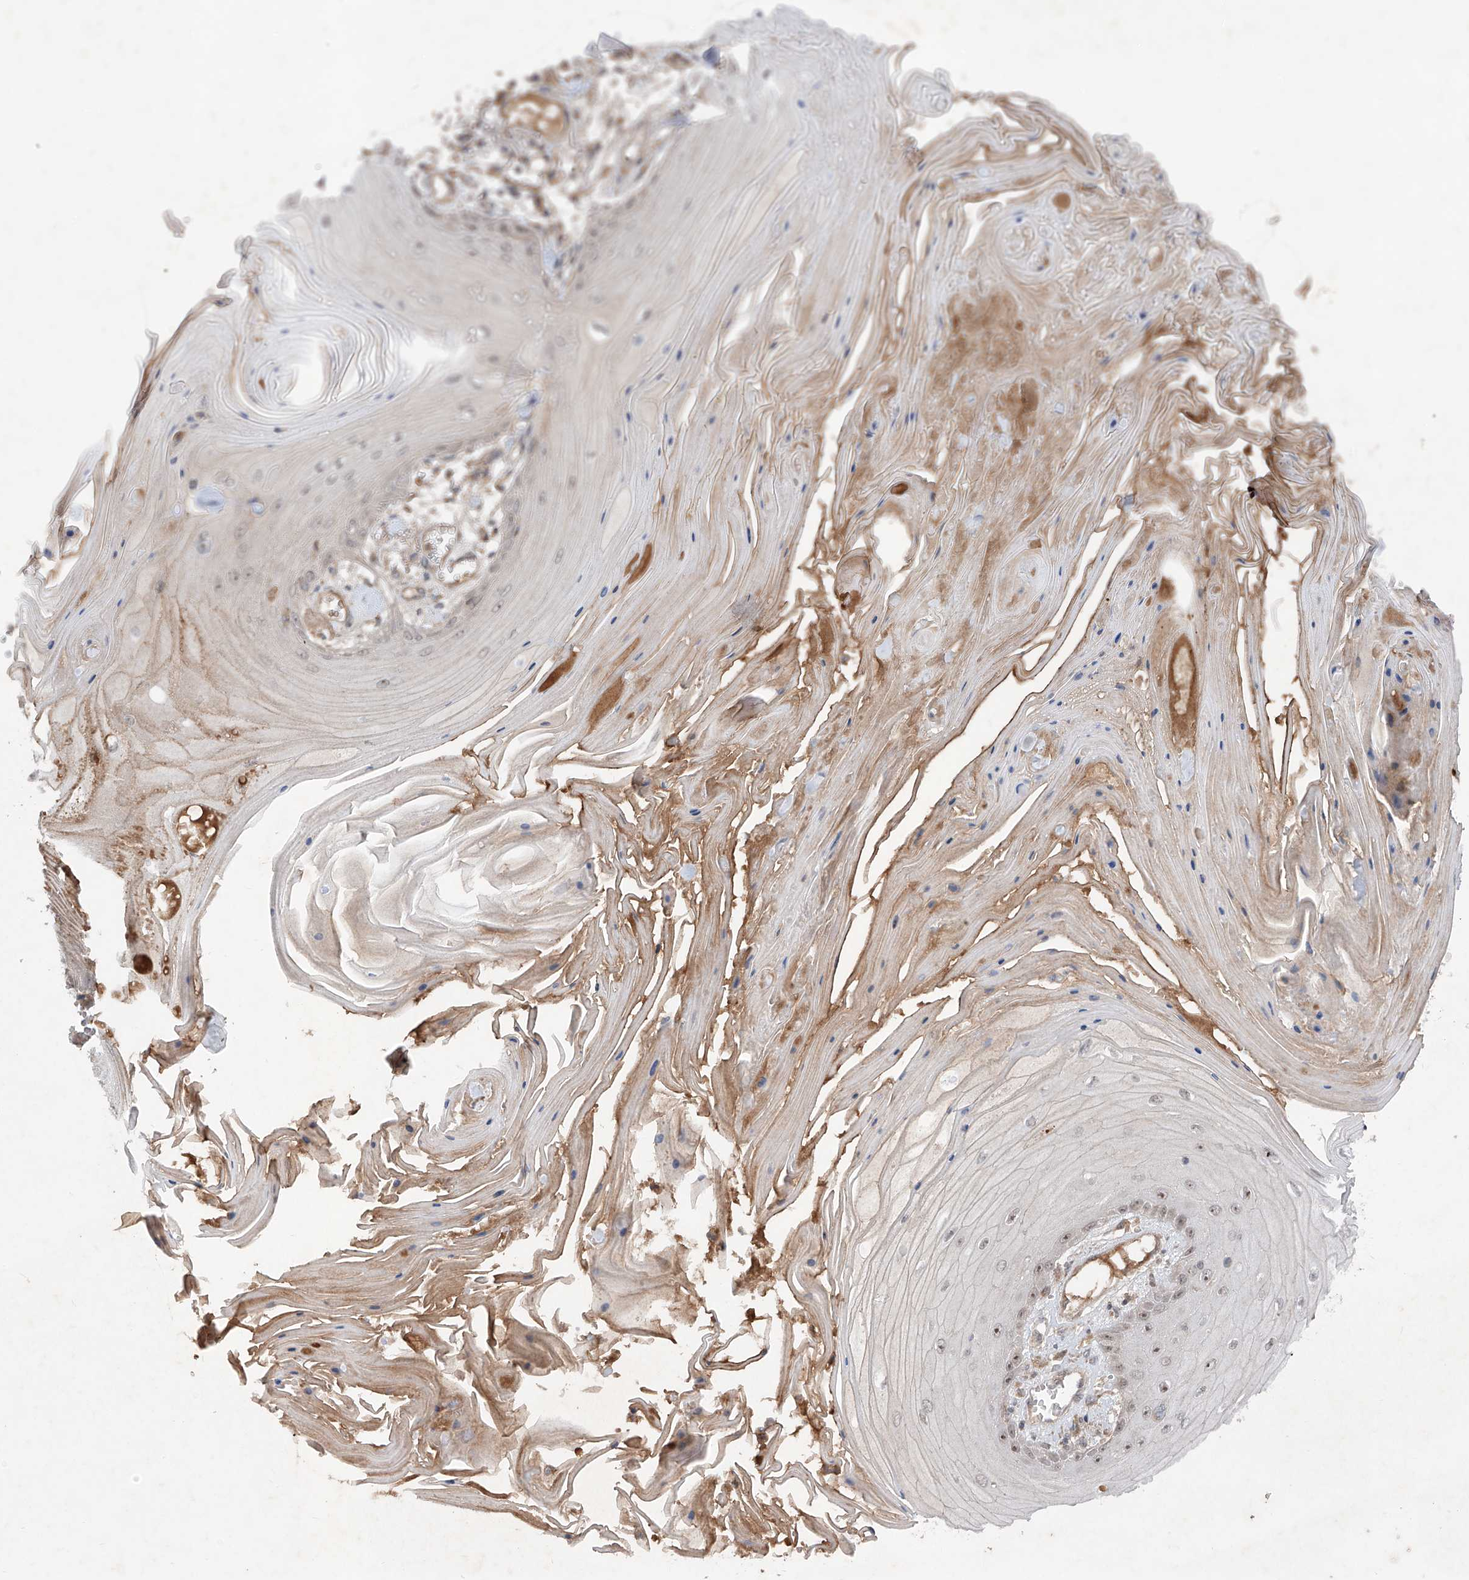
{"staining": {"intensity": "weak", "quantity": "25%-75%", "location": "nuclear"}, "tissue": "skin cancer", "cell_type": "Tumor cells", "image_type": "cancer", "snomed": [{"axis": "morphology", "description": "Squamous cell carcinoma, NOS"}, {"axis": "topography", "description": "Skin"}], "caption": "Brown immunohistochemical staining in human skin squamous cell carcinoma reveals weak nuclear expression in approximately 25%-75% of tumor cells.", "gene": "FAM135A", "patient": {"sex": "male", "age": 74}}